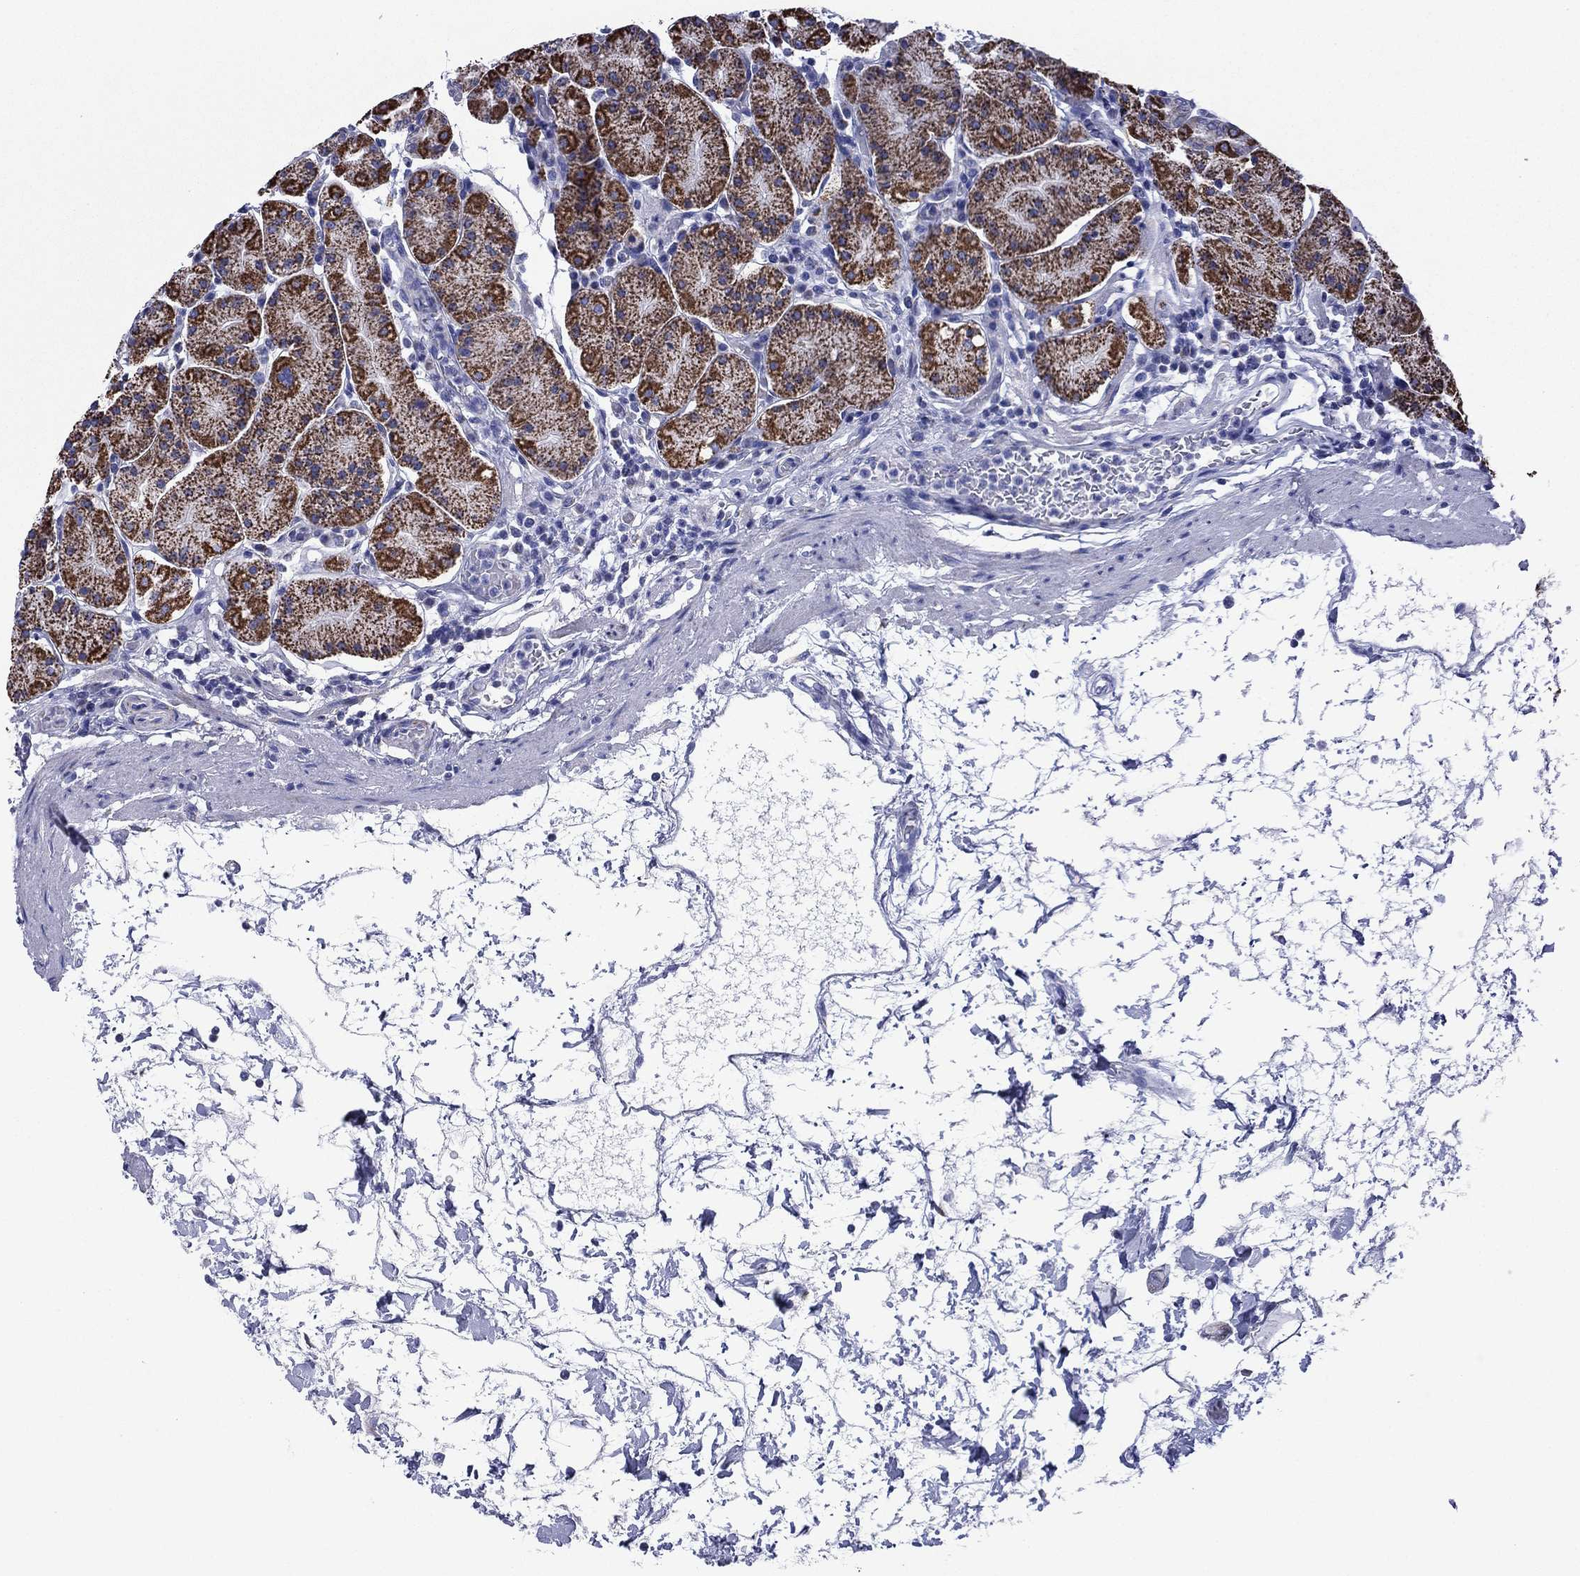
{"staining": {"intensity": "strong", "quantity": "25%-75%", "location": "cytoplasmic/membranous"}, "tissue": "stomach", "cell_type": "Glandular cells", "image_type": "normal", "snomed": [{"axis": "morphology", "description": "Normal tissue, NOS"}, {"axis": "topography", "description": "Stomach"}], "caption": "Glandular cells demonstrate high levels of strong cytoplasmic/membranous staining in about 25%-75% of cells in benign stomach. (Brightfield microscopy of DAB IHC at high magnification).", "gene": "ACADSB", "patient": {"sex": "male", "age": 54}}